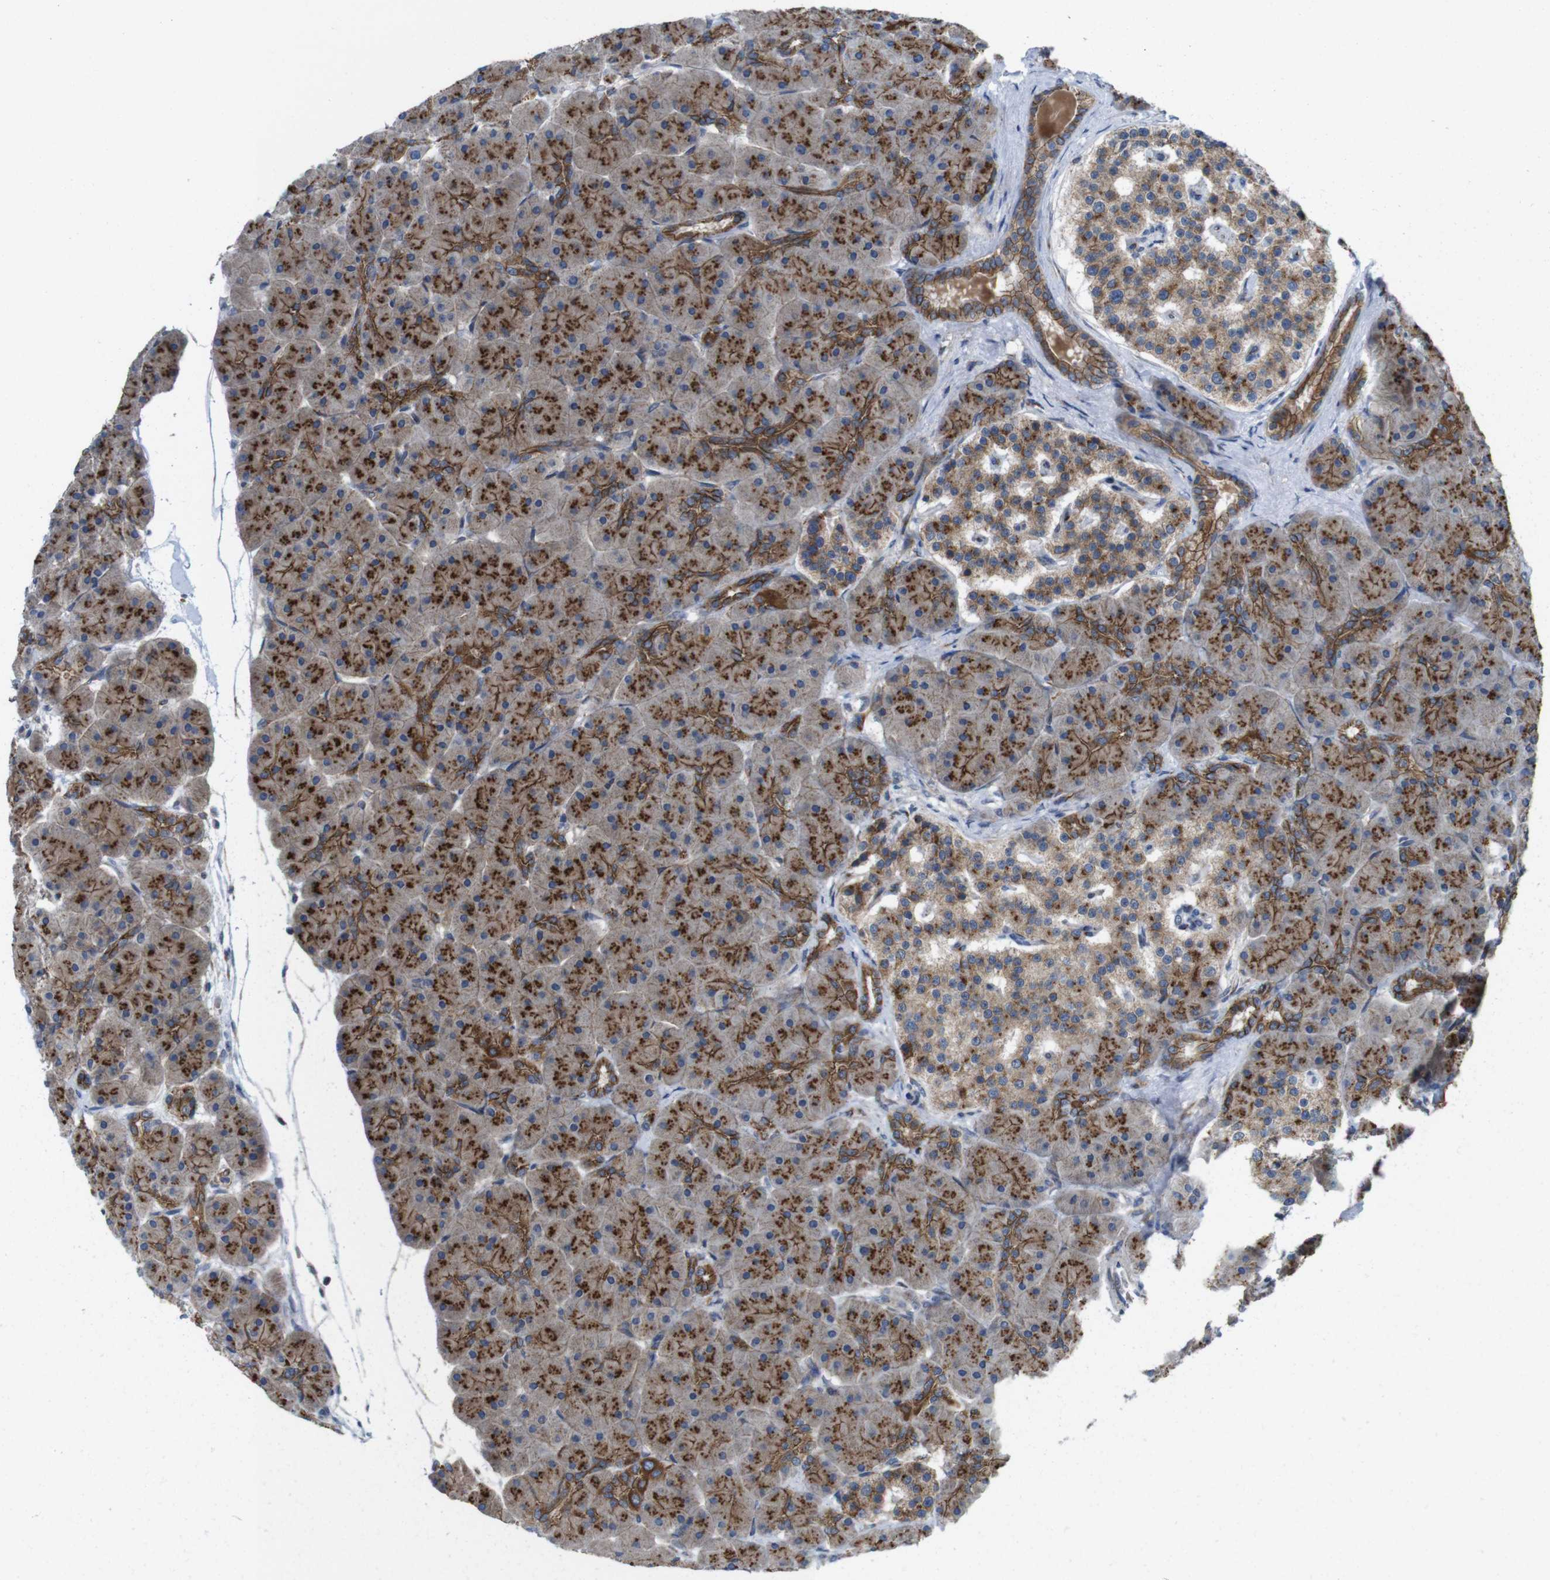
{"staining": {"intensity": "strong", "quantity": ">75%", "location": "cytoplasmic/membranous"}, "tissue": "pancreas", "cell_type": "Exocrine glandular cells", "image_type": "normal", "snomed": [{"axis": "morphology", "description": "Normal tissue, NOS"}, {"axis": "topography", "description": "Pancreas"}], "caption": "Protein analysis of unremarkable pancreas demonstrates strong cytoplasmic/membranous expression in approximately >75% of exocrine glandular cells.", "gene": "EFCAB14", "patient": {"sex": "male", "age": 66}}